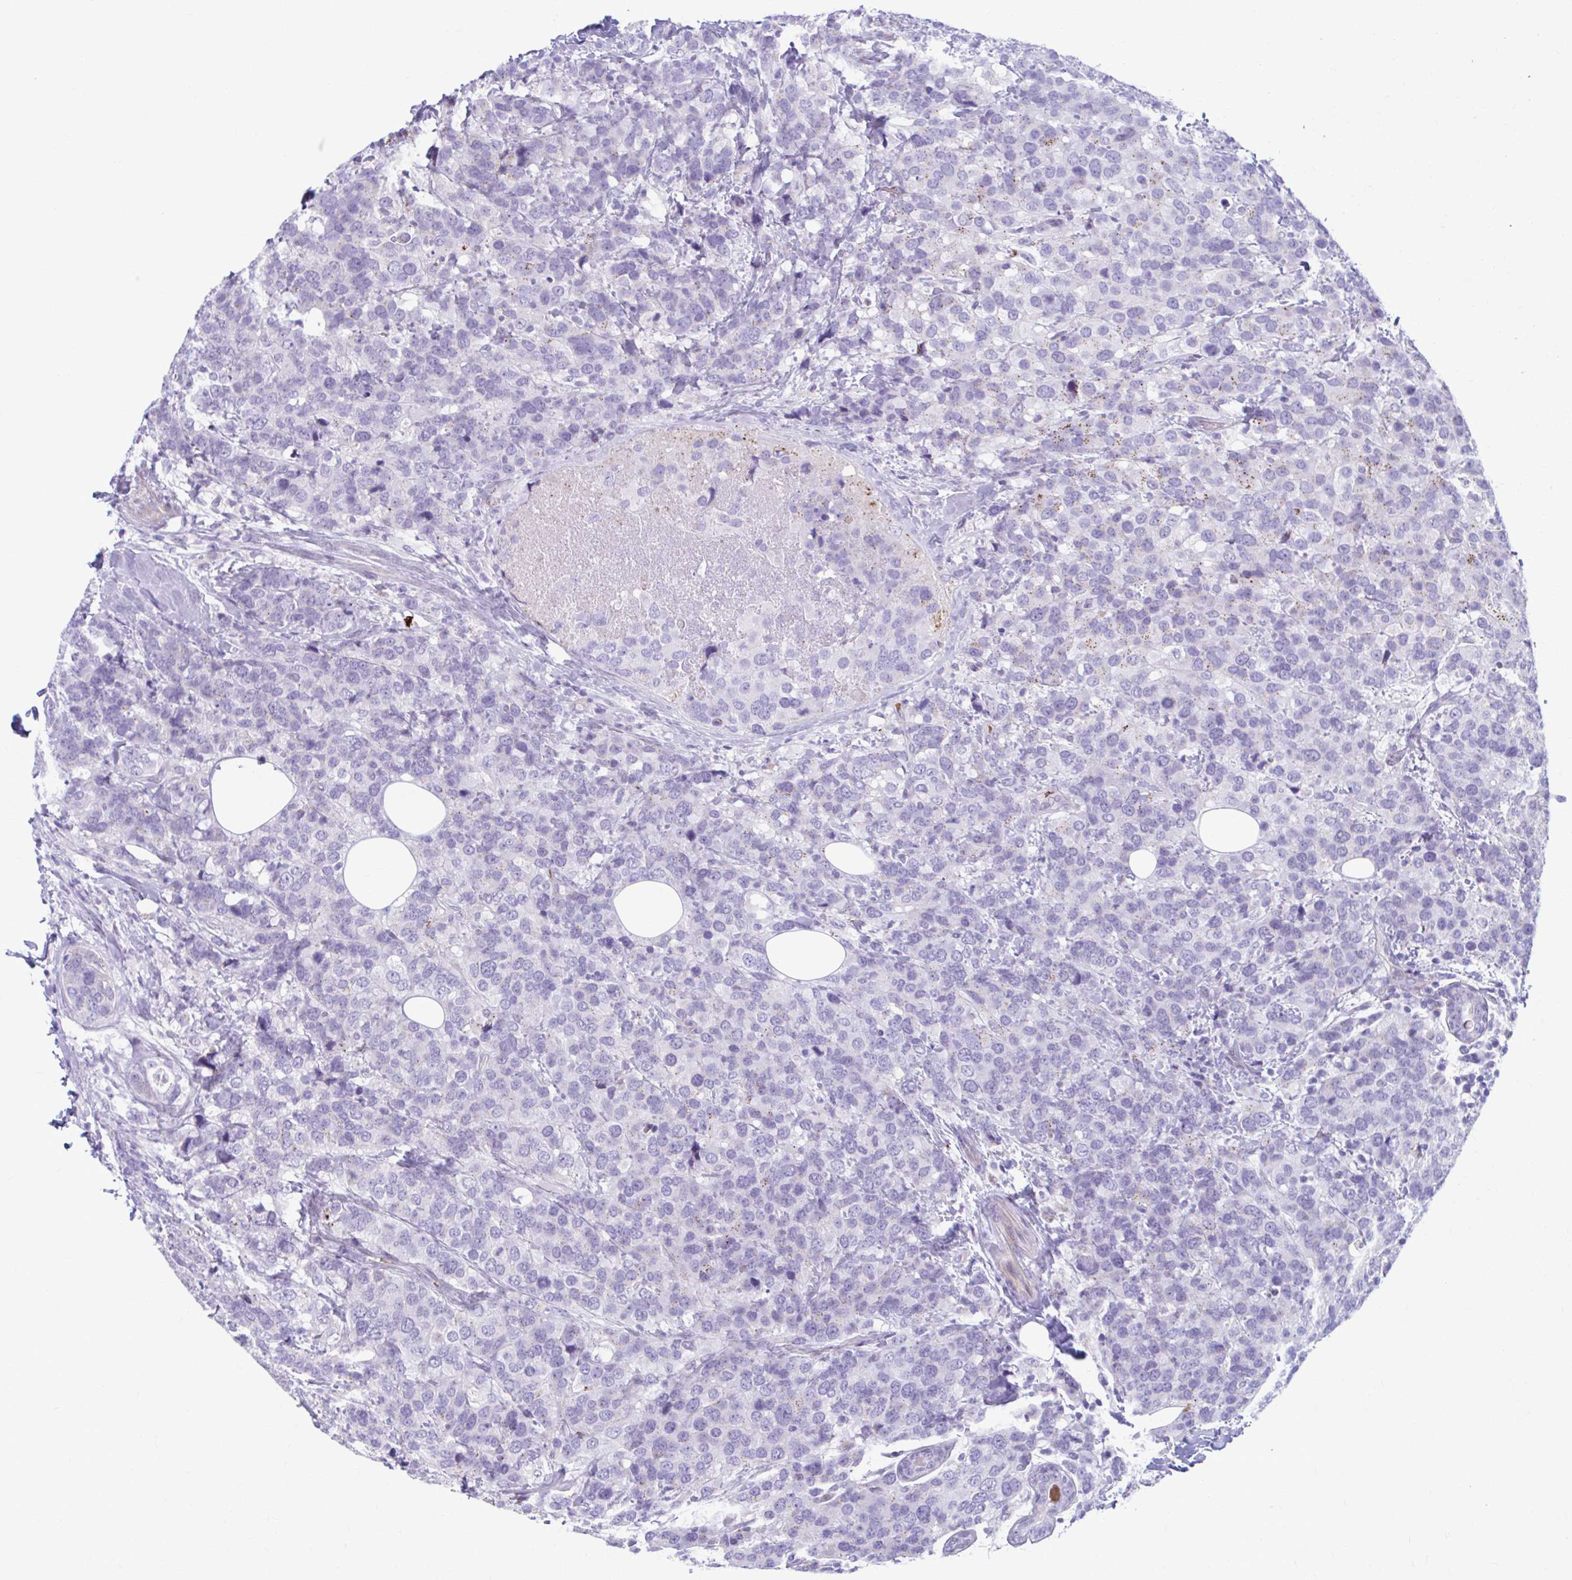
{"staining": {"intensity": "negative", "quantity": "none", "location": "none"}, "tissue": "breast cancer", "cell_type": "Tumor cells", "image_type": "cancer", "snomed": [{"axis": "morphology", "description": "Lobular carcinoma"}, {"axis": "topography", "description": "Breast"}], "caption": "Tumor cells show no significant positivity in breast lobular carcinoma. (Immunohistochemistry (ihc), brightfield microscopy, high magnification).", "gene": "C12orf71", "patient": {"sex": "female", "age": 59}}